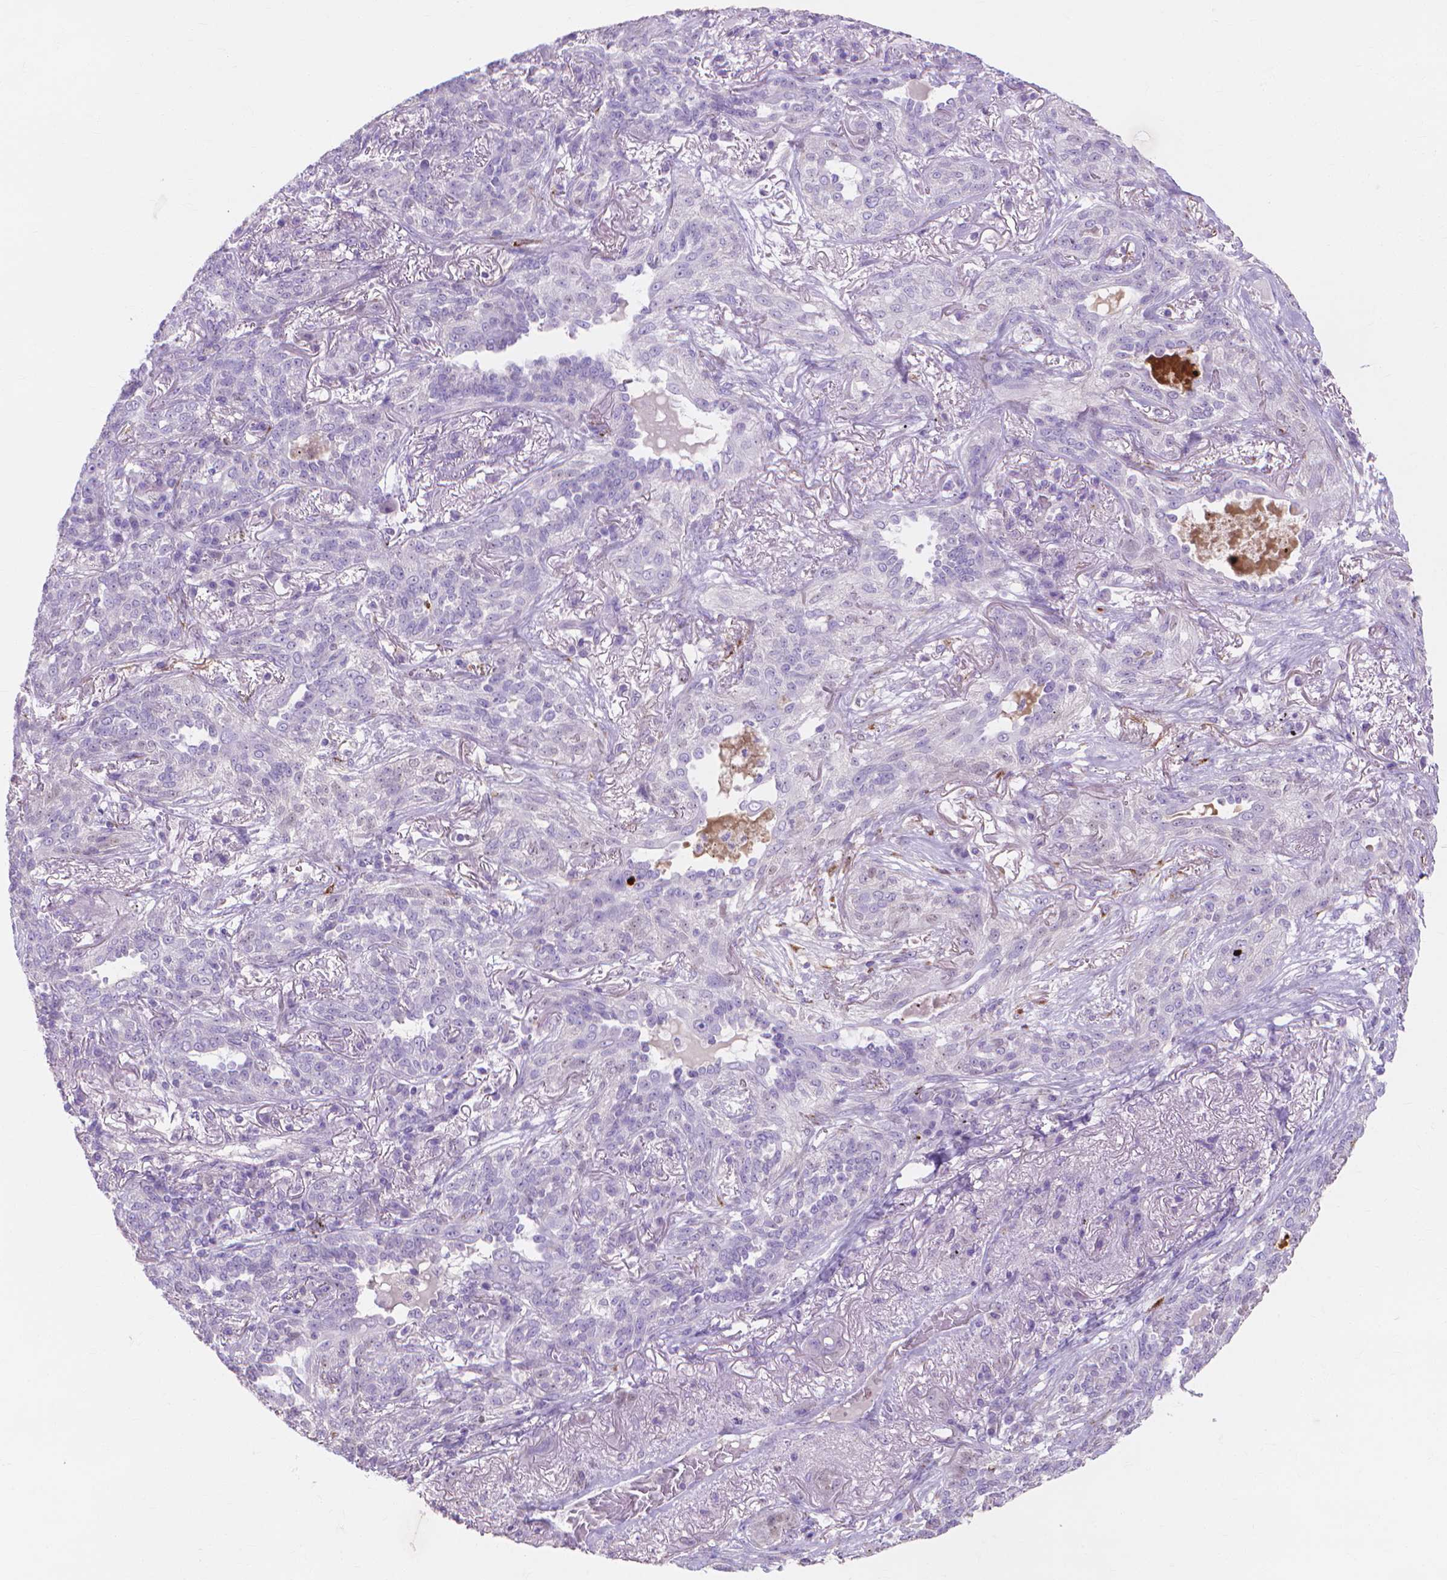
{"staining": {"intensity": "negative", "quantity": "none", "location": "none"}, "tissue": "lung cancer", "cell_type": "Tumor cells", "image_type": "cancer", "snomed": [{"axis": "morphology", "description": "Squamous cell carcinoma, NOS"}, {"axis": "topography", "description": "Lung"}], "caption": "Immunohistochemistry of lung cancer (squamous cell carcinoma) displays no positivity in tumor cells.", "gene": "MMP11", "patient": {"sex": "female", "age": 70}}